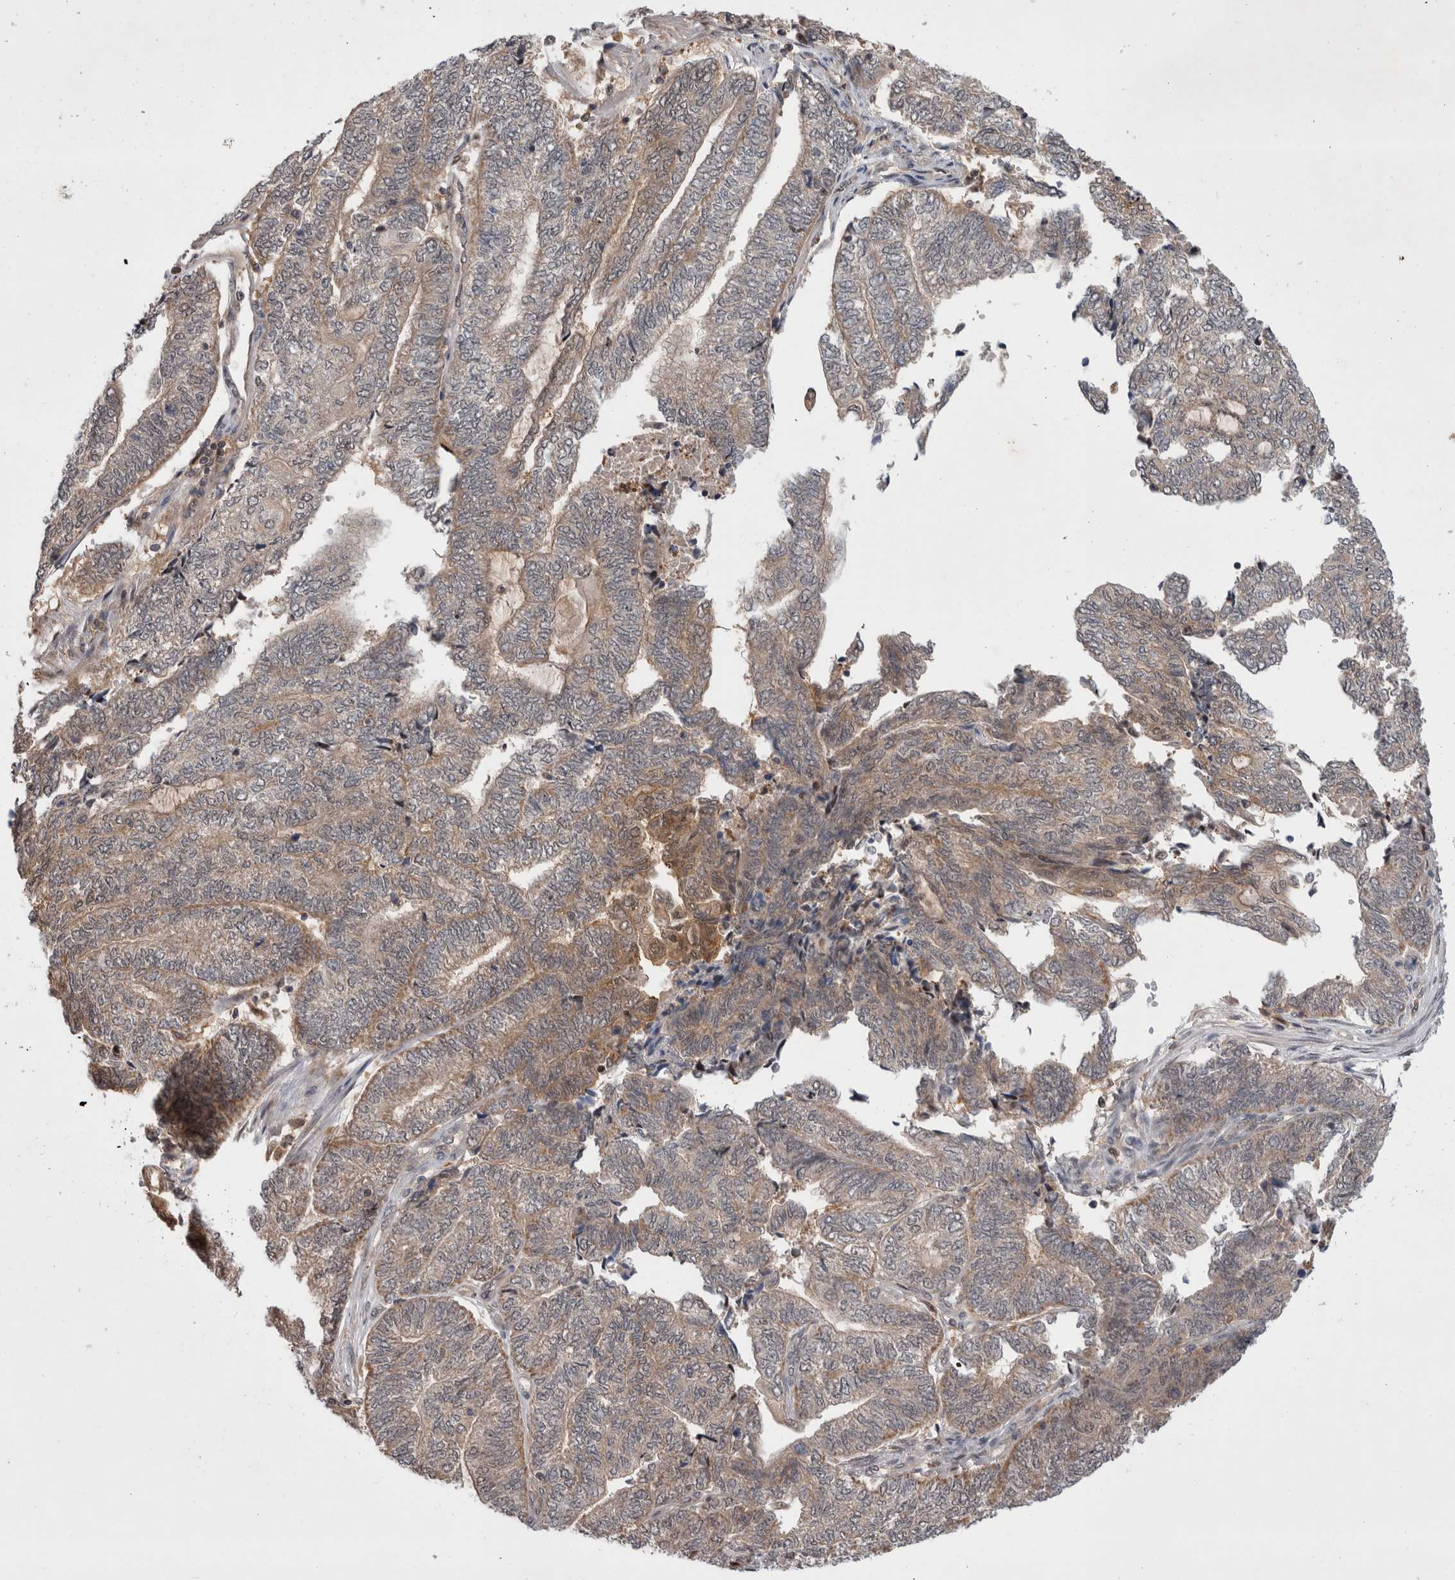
{"staining": {"intensity": "weak", "quantity": ">75%", "location": "cytoplasmic/membranous"}, "tissue": "endometrial cancer", "cell_type": "Tumor cells", "image_type": "cancer", "snomed": [{"axis": "morphology", "description": "Adenocarcinoma, NOS"}, {"axis": "topography", "description": "Uterus"}, {"axis": "topography", "description": "Endometrium"}], "caption": "Endometrial adenocarcinoma stained with DAB immunohistochemistry displays low levels of weak cytoplasmic/membranous positivity in about >75% of tumor cells.", "gene": "MRPL37", "patient": {"sex": "female", "age": 70}}